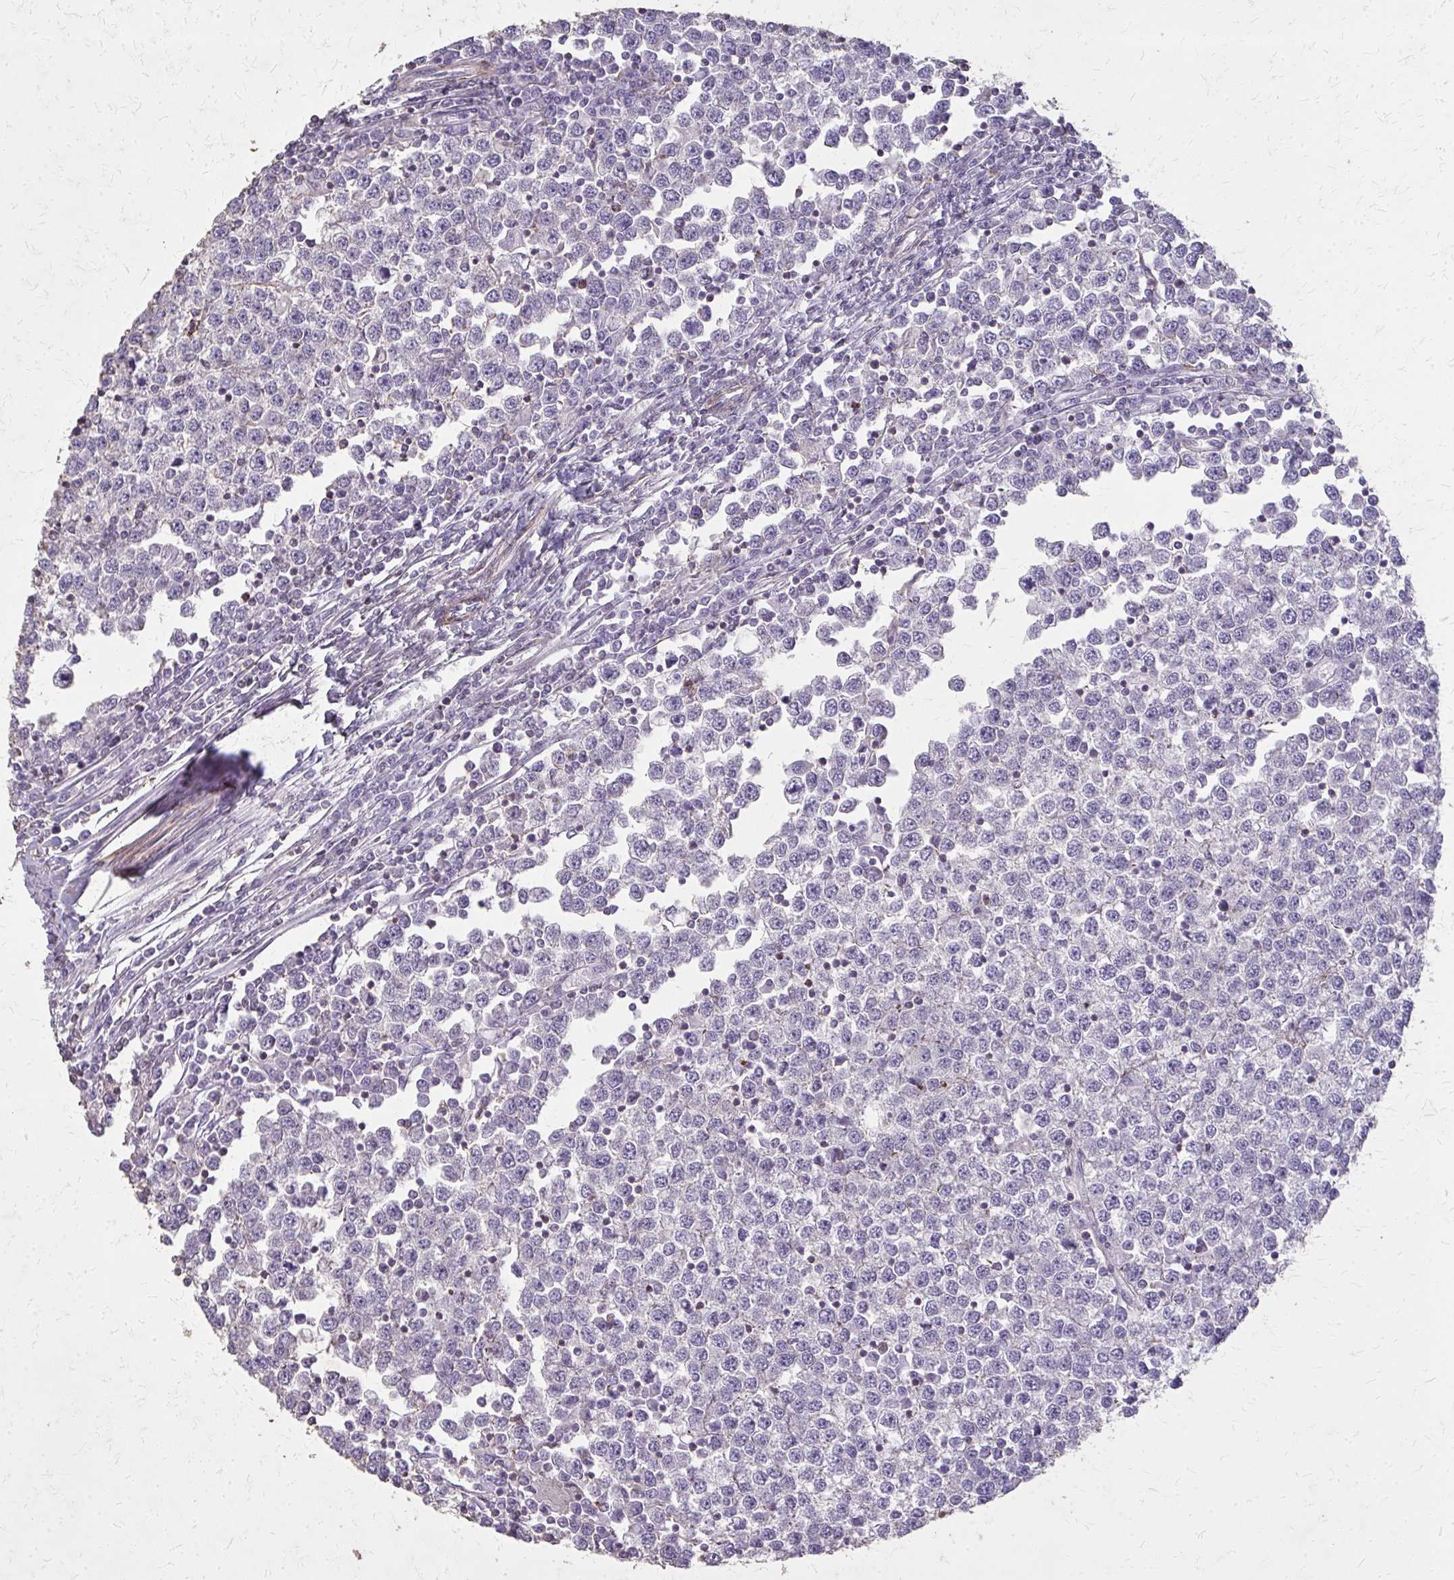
{"staining": {"intensity": "negative", "quantity": "none", "location": "none"}, "tissue": "testis cancer", "cell_type": "Tumor cells", "image_type": "cancer", "snomed": [{"axis": "morphology", "description": "Seminoma, NOS"}, {"axis": "topography", "description": "Testis"}], "caption": "IHC of human testis cancer (seminoma) reveals no positivity in tumor cells.", "gene": "TENM4", "patient": {"sex": "male", "age": 65}}